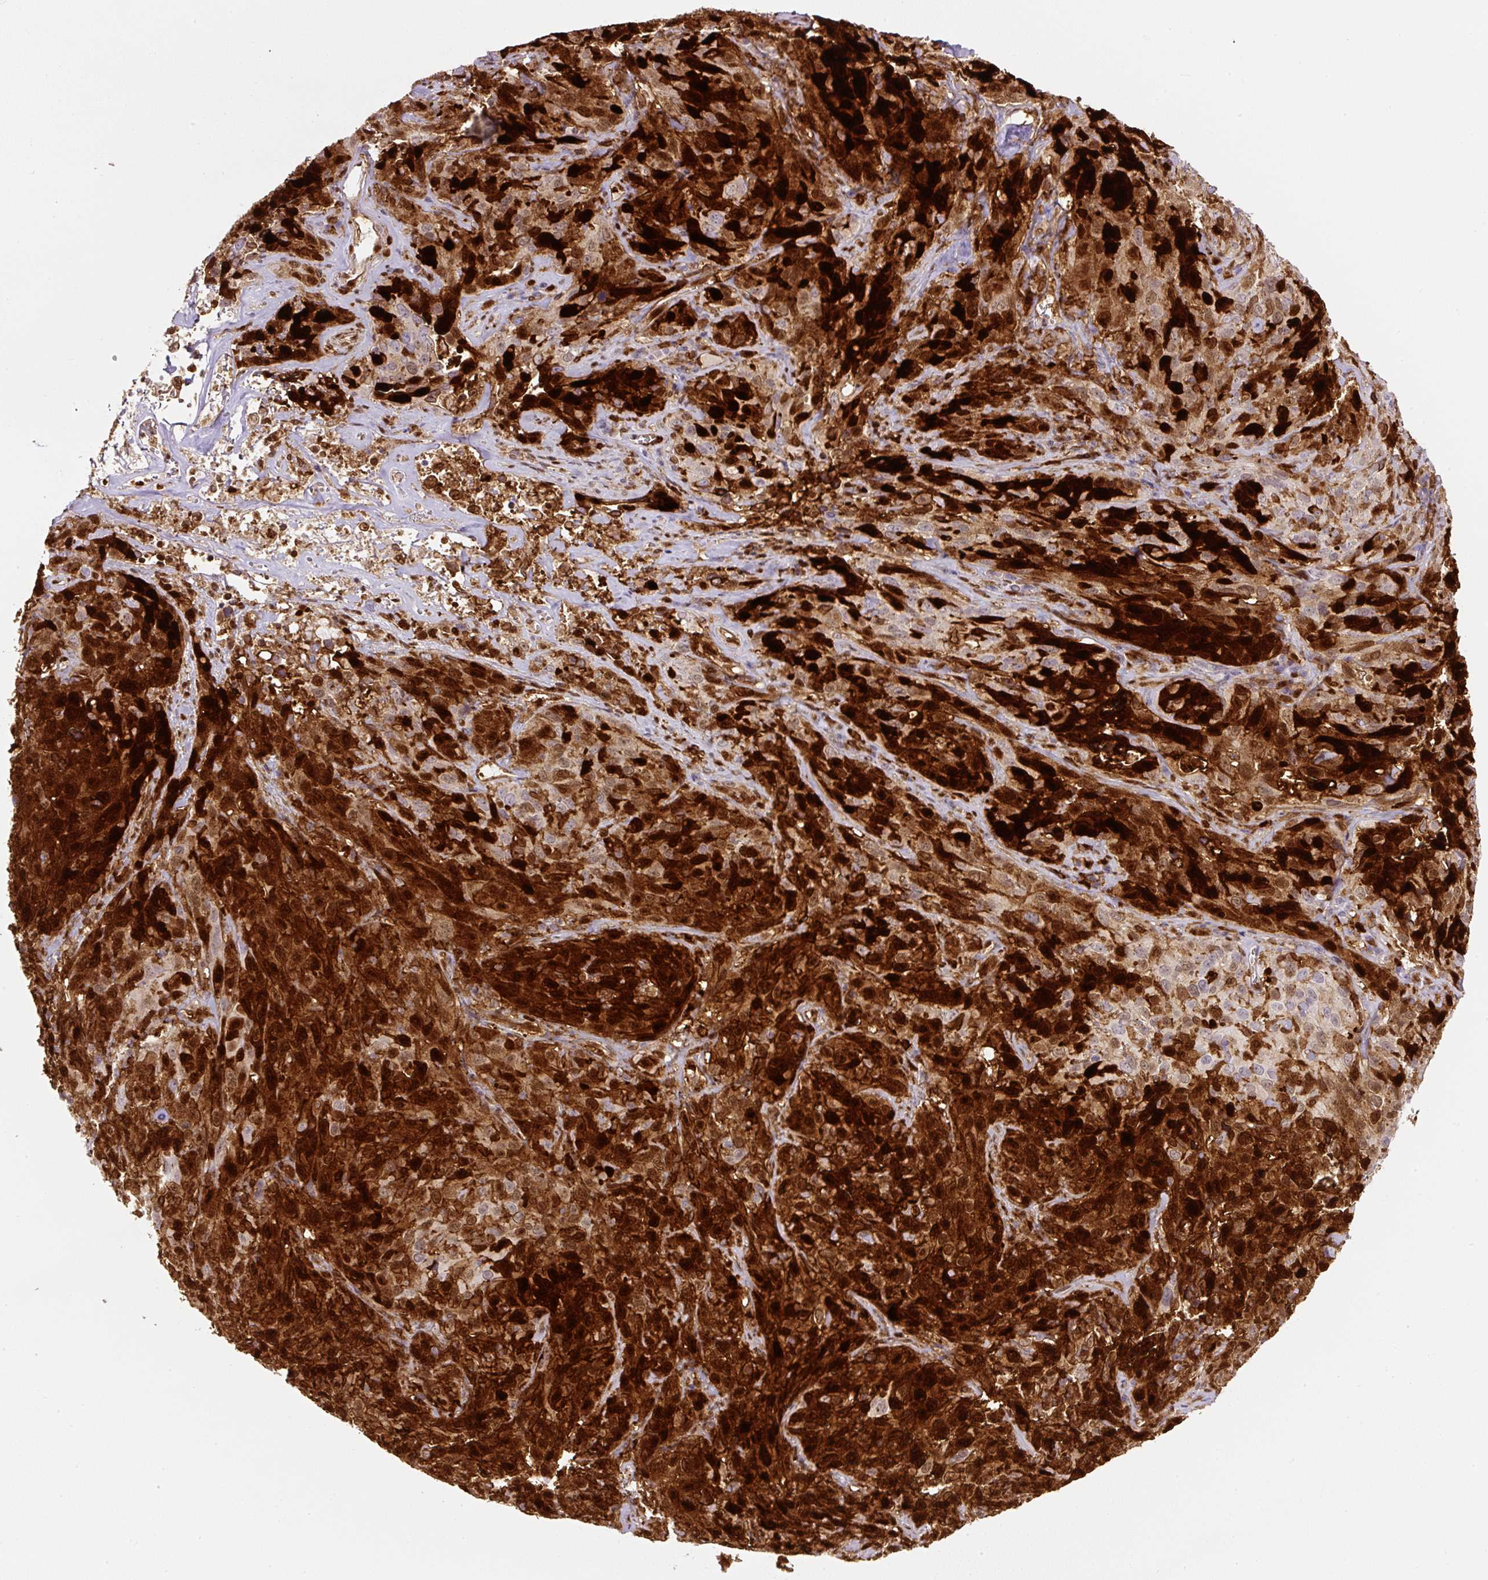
{"staining": {"intensity": "strong", "quantity": ">75%", "location": "cytoplasmic/membranous,nuclear"}, "tissue": "cervical cancer", "cell_type": "Tumor cells", "image_type": "cancer", "snomed": [{"axis": "morphology", "description": "Squamous cell carcinoma, NOS"}, {"axis": "topography", "description": "Cervix"}], "caption": "IHC photomicrograph of neoplastic tissue: cervical squamous cell carcinoma stained using IHC demonstrates high levels of strong protein expression localized specifically in the cytoplasmic/membranous and nuclear of tumor cells, appearing as a cytoplasmic/membranous and nuclear brown color.", "gene": "ANXA1", "patient": {"sex": "female", "age": 51}}